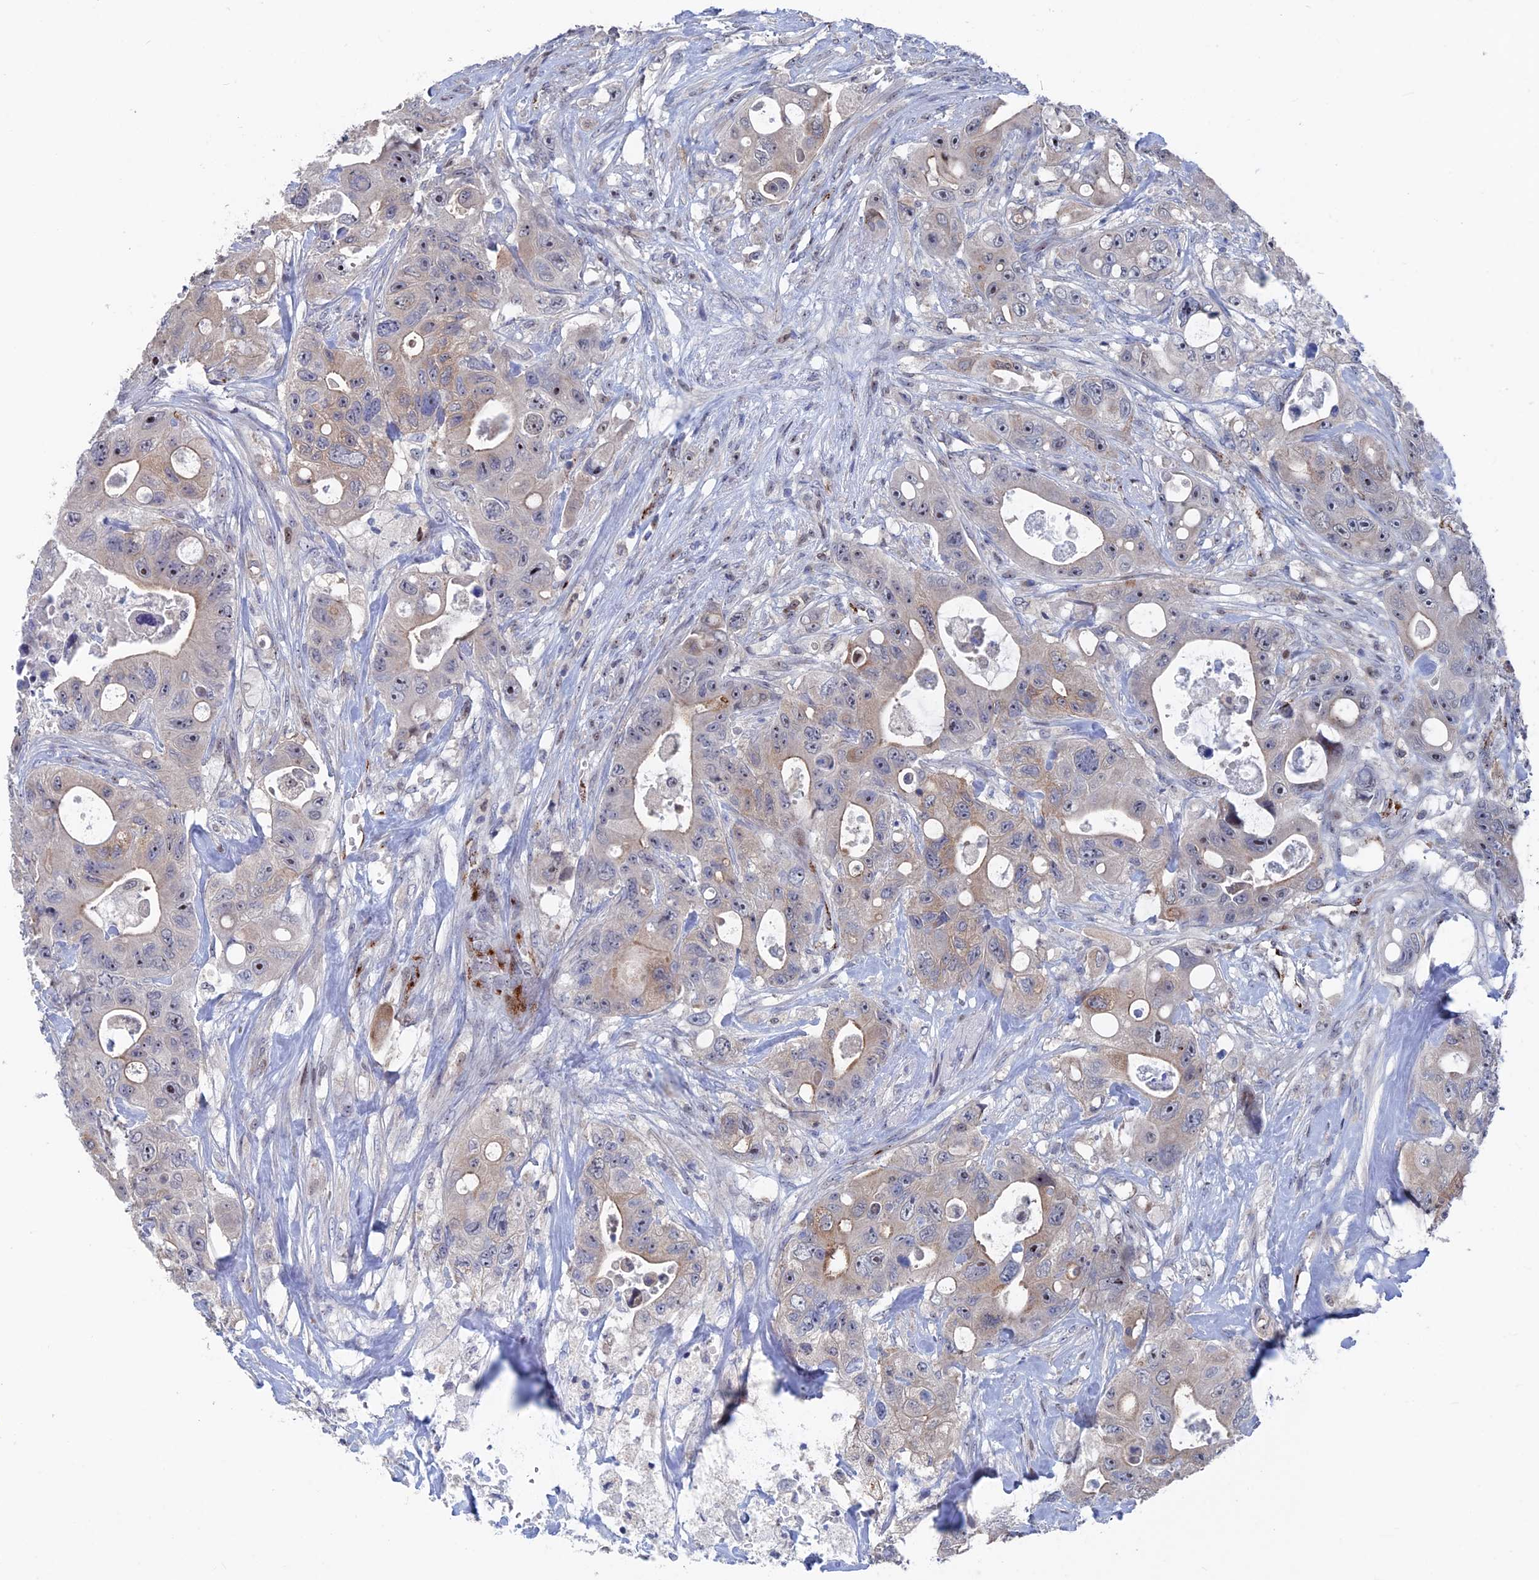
{"staining": {"intensity": "moderate", "quantity": "<25%", "location": "cytoplasmic/membranous,nuclear"}, "tissue": "colorectal cancer", "cell_type": "Tumor cells", "image_type": "cancer", "snomed": [{"axis": "morphology", "description": "Adenocarcinoma, NOS"}, {"axis": "topography", "description": "Colon"}], "caption": "Adenocarcinoma (colorectal) was stained to show a protein in brown. There is low levels of moderate cytoplasmic/membranous and nuclear positivity in approximately <25% of tumor cells.", "gene": "SH3D21", "patient": {"sex": "female", "age": 46}}